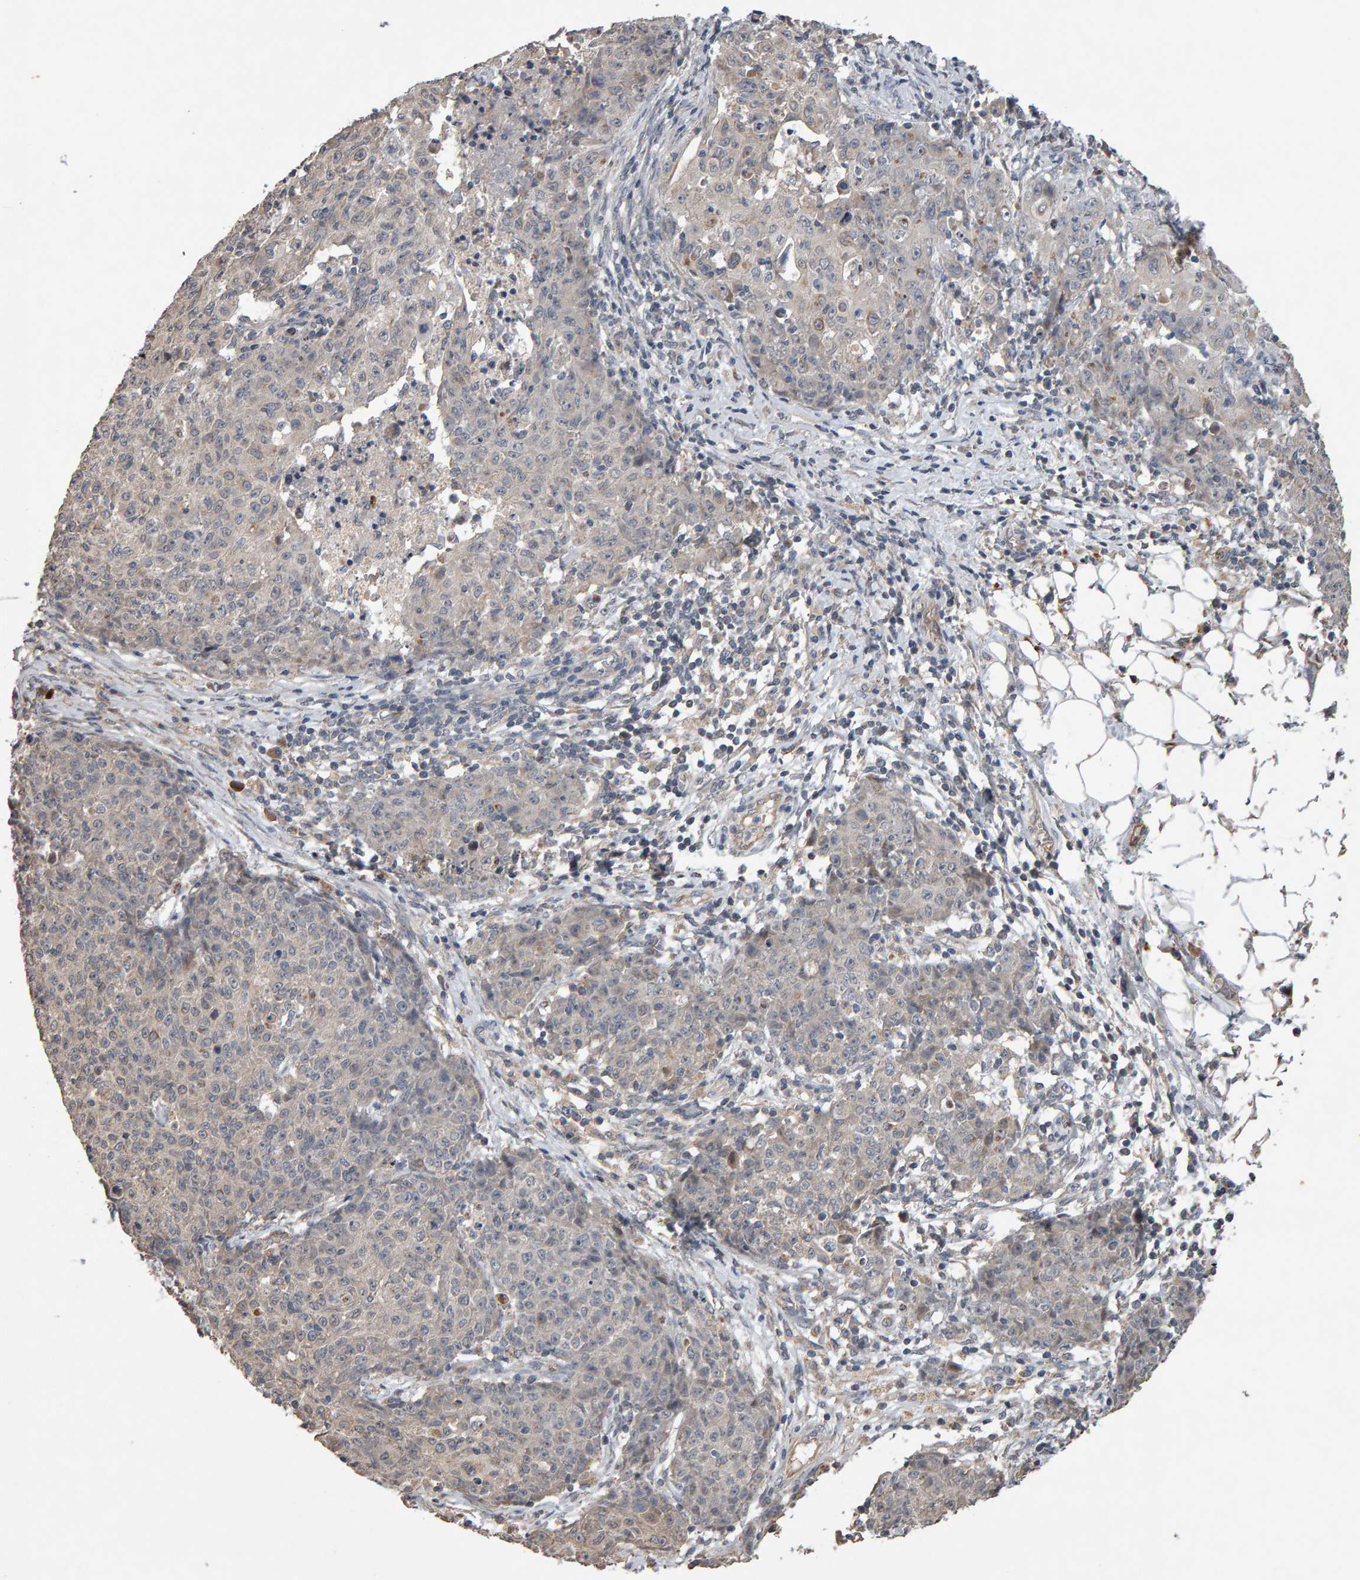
{"staining": {"intensity": "negative", "quantity": "none", "location": "none"}, "tissue": "ovarian cancer", "cell_type": "Tumor cells", "image_type": "cancer", "snomed": [{"axis": "morphology", "description": "Carcinoma, endometroid"}, {"axis": "topography", "description": "Ovary"}], "caption": "This is a photomicrograph of IHC staining of ovarian cancer, which shows no staining in tumor cells.", "gene": "COASY", "patient": {"sex": "female", "age": 42}}